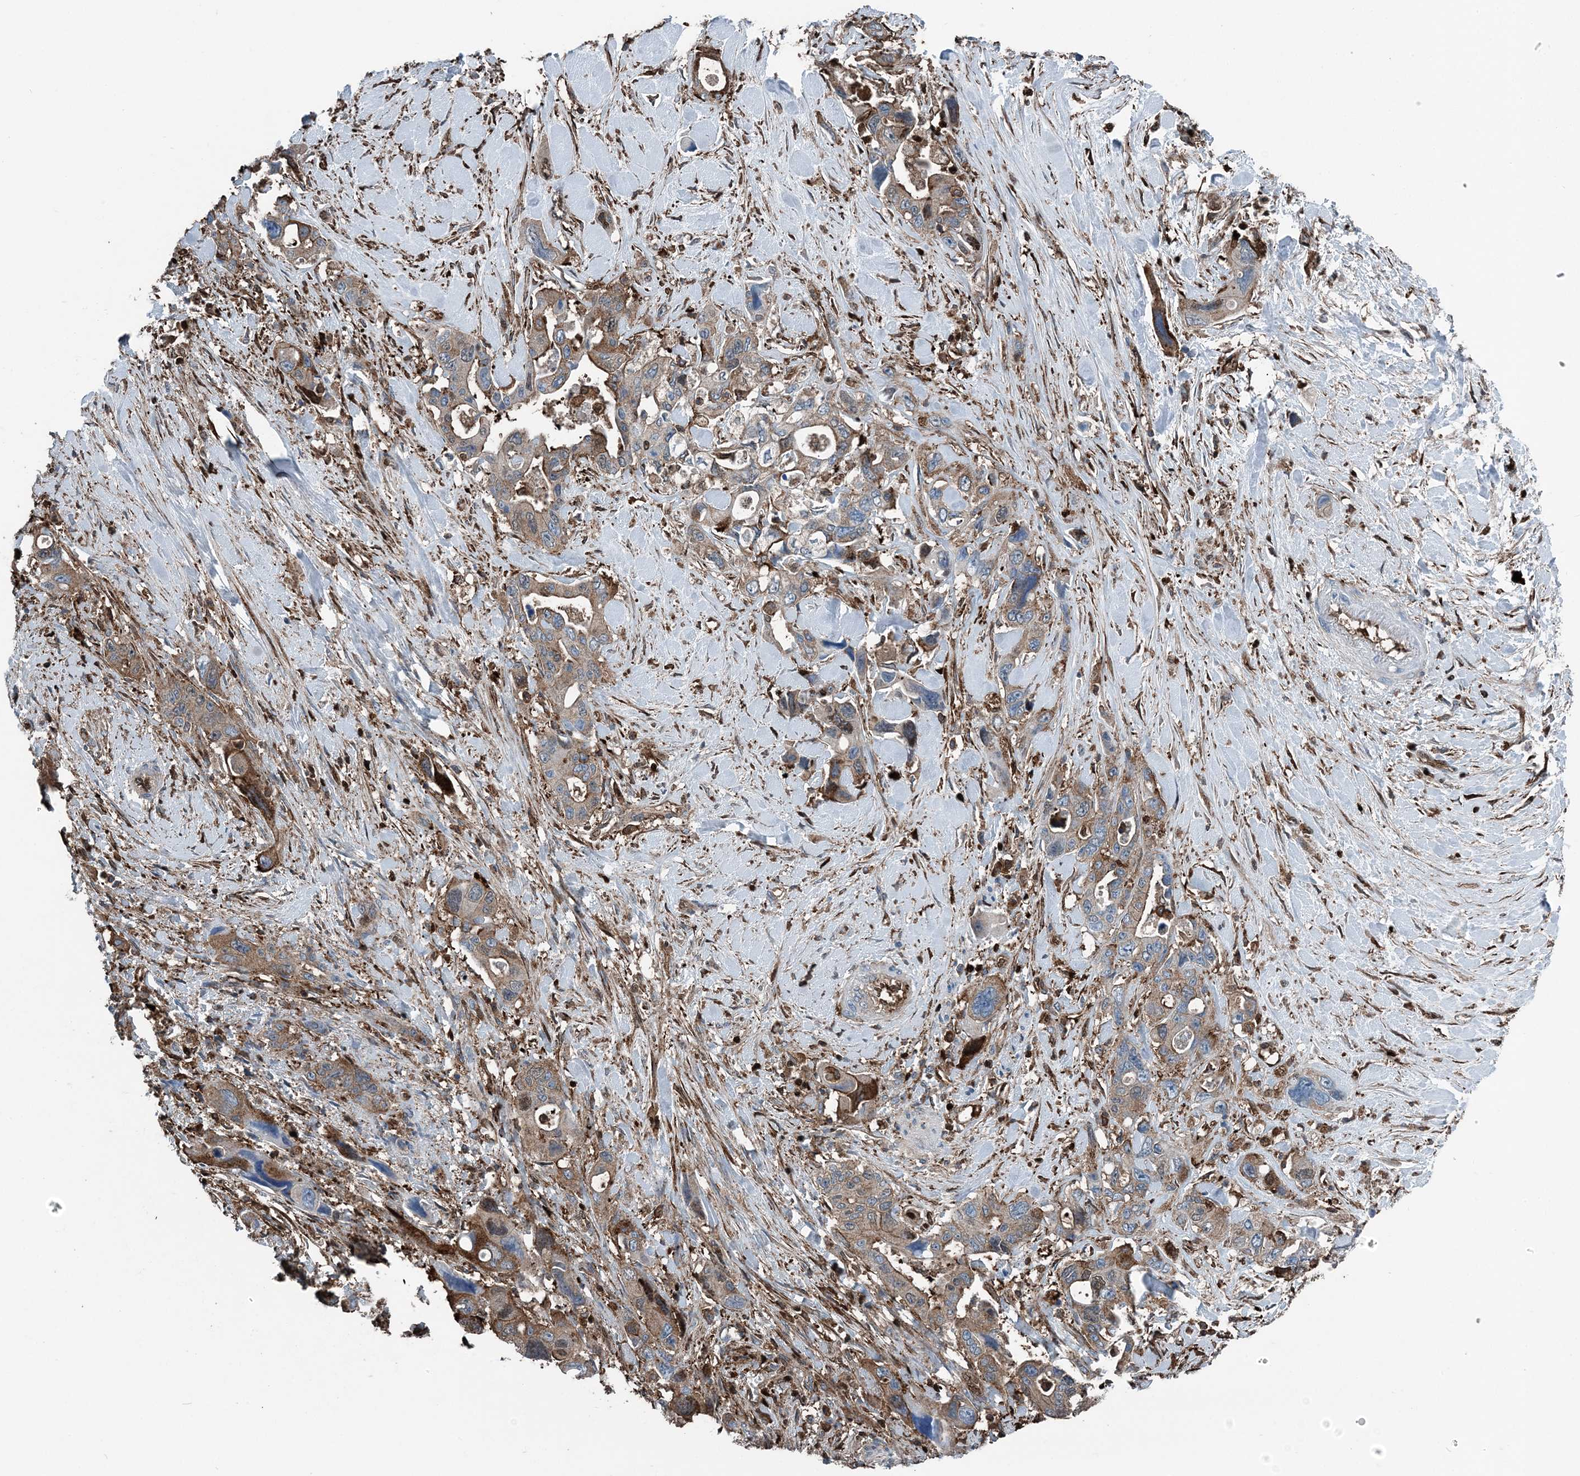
{"staining": {"intensity": "moderate", "quantity": ">75%", "location": "cytoplasmic/membranous"}, "tissue": "pancreatic cancer", "cell_type": "Tumor cells", "image_type": "cancer", "snomed": [{"axis": "morphology", "description": "Adenocarcinoma, NOS"}, {"axis": "topography", "description": "Pancreas"}], "caption": "Immunohistochemistry (DAB) staining of adenocarcinoma (pancreatic) shows moderate cytoplasmic/membranous protein staining in about >75% of tumor cells. (IHC, brightfield microscopy, high magnification).", "gene": "CFL1", "patient": {"sex": "male", "age": 46}}